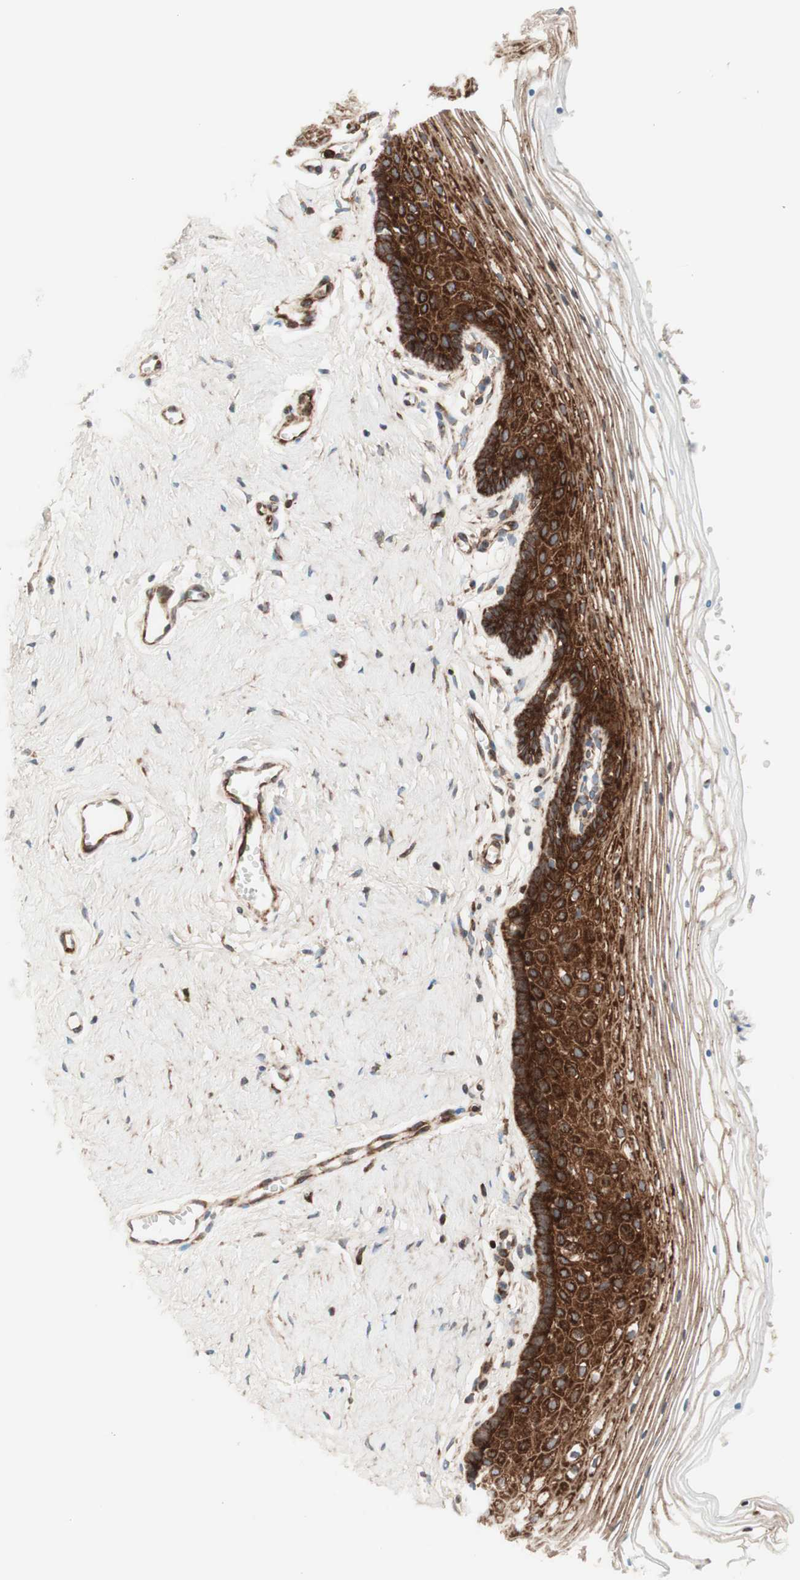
{"staining": {"intensity": "strong", "quantity": ">75%", "location": "cytoplasmic/membranous"}, "tissue": "vagina", "cell_type": "Squamous epithelial cells", "image_type": "normal", "snomed": [{"axis": "morphology", "description": "Normal tissue, NOS"}, {"axis": "topography", "description": "Vagina"}], "caption": "IHC micrograph of normal vagina: vagina stained using IHC shows high levels of strong protein expression localized specifically in the cytoplasmic/membranous of squamous epithelial cells, appearing as a cytoplasmic/membranous brown color.", "gene": "CCN4", "patient": {"sex": "female", "age": 32}}